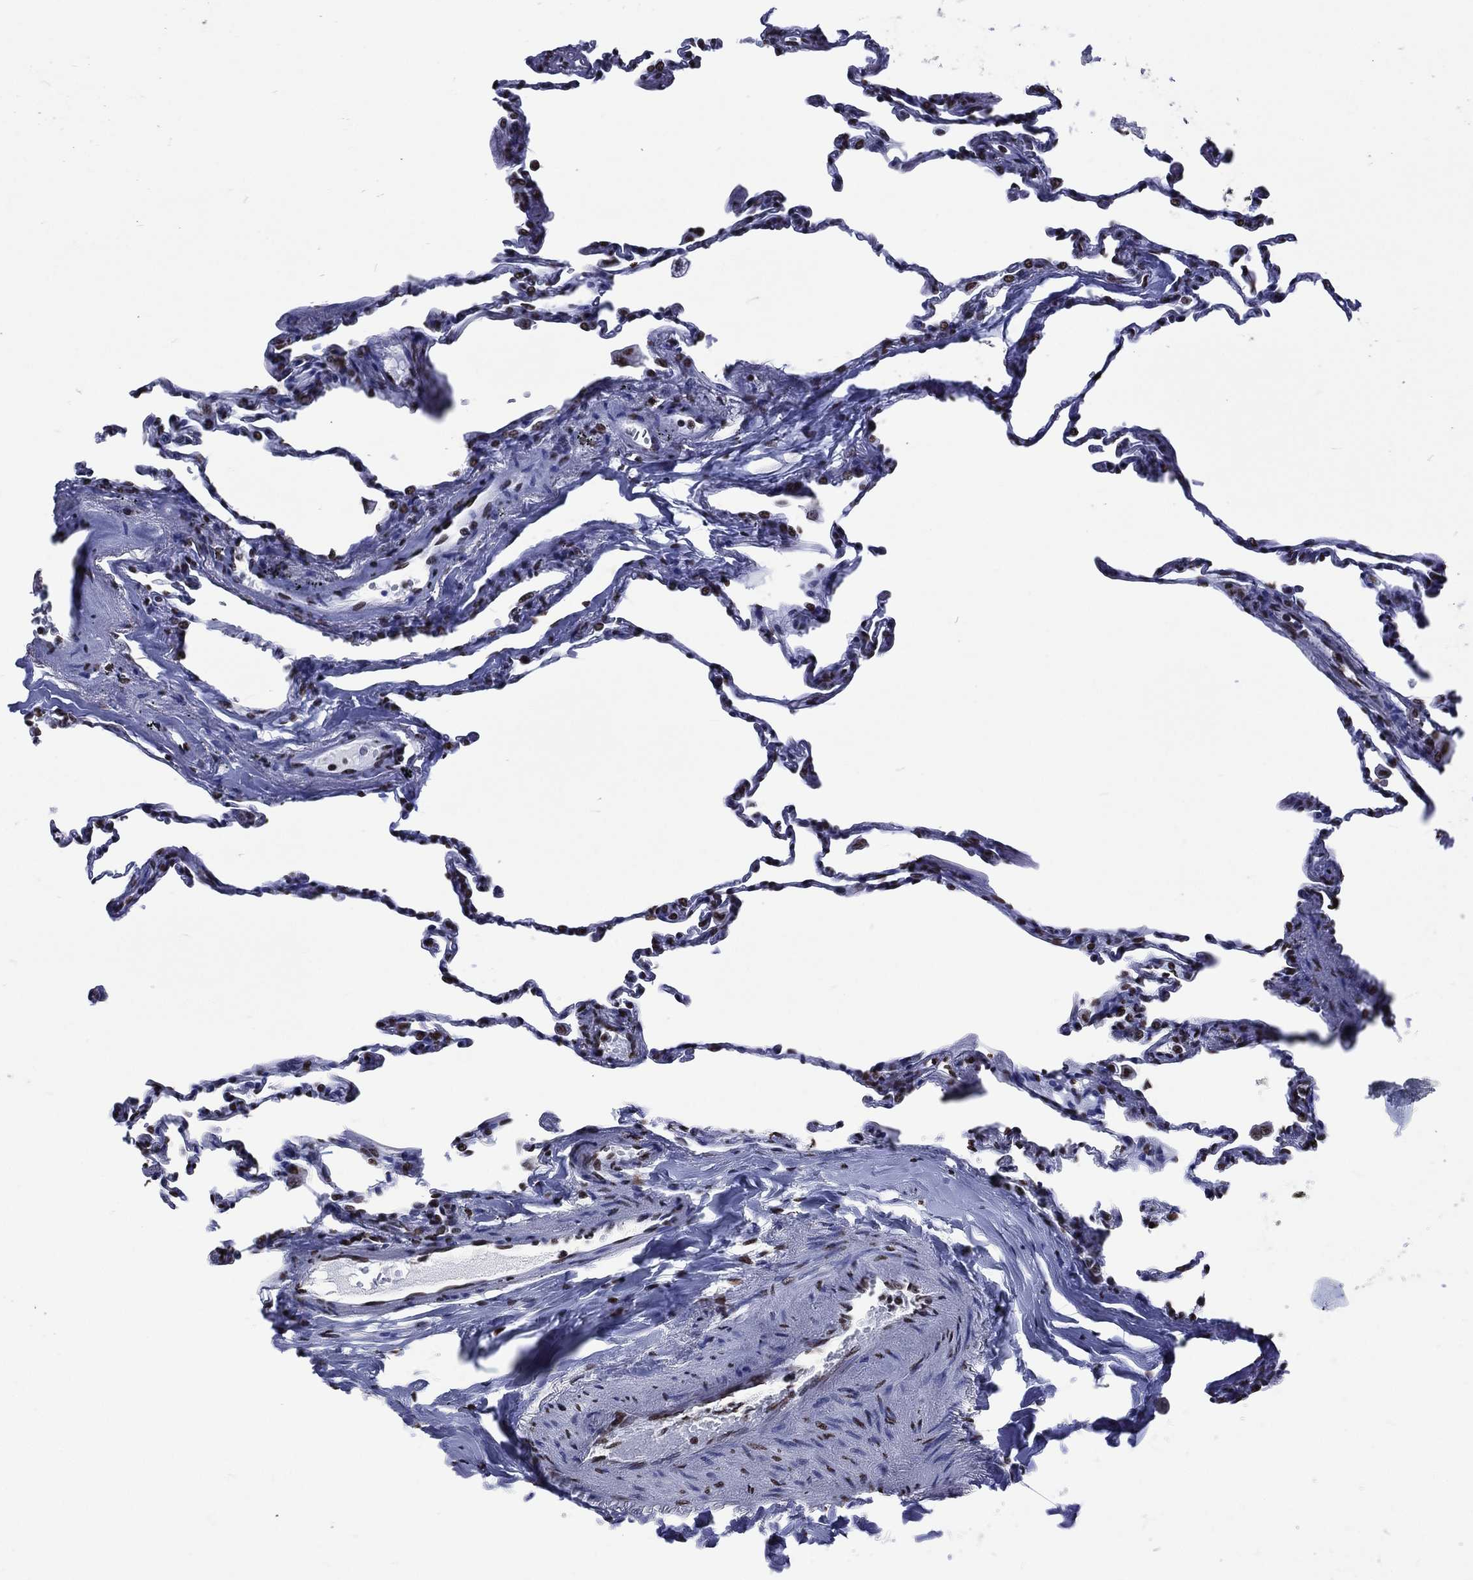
{"staining": {"intensity": "moderate", "quantity": ">75%", "location": "nuclear"}, "tissue": "lung", "cell_type": "Alveolar cells", "image_type": "normal", "snomed": [{"axis": "morphology", "description": "Normal tissue, NOS"}, {"axis": "topography", "description": "Lung"}], "caption": "The micrograph reveals immunohistochemical staining of benign lung. There is moderate nuclear expression is appreciated in approximately >75% of alveolar cells. Immunohistochemistry stains the protein in brown and the nuclei are stained blue.", "gene": "RETREG2", "patient": {"sex": "female", "age": 57}}